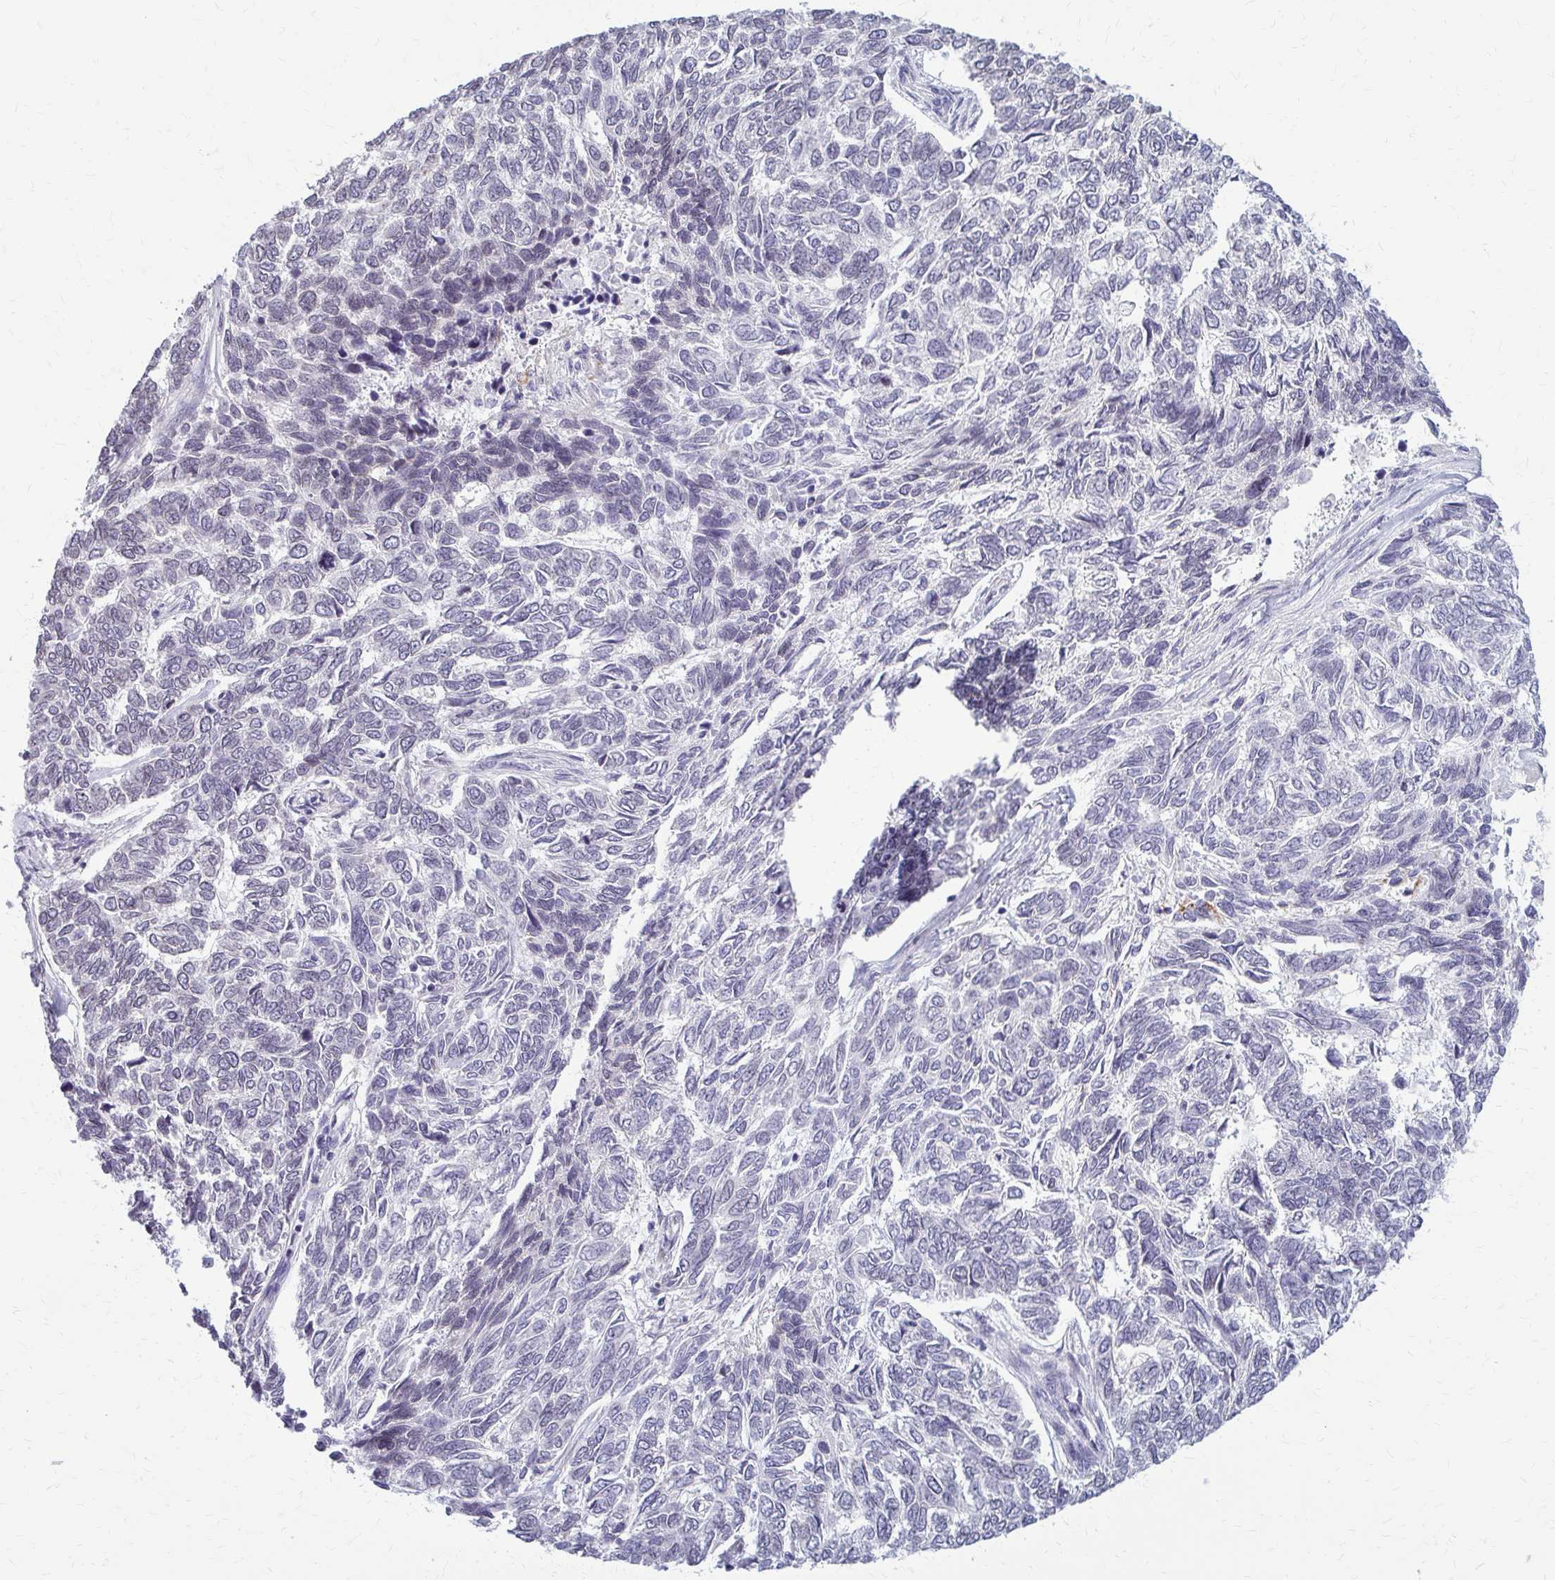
{"staining": {"intensity": "negative", "quantity": "none", "location": "none"}, "tissue": "skin cancer", "cell_type": "Tumor cells", "image_type": "cancer", "snomed": [{"axis": "morphology", "description": "Basal cell carcinoma"}, {"axis": "topography", "description": "Skin"}], "caption": "The histopathology image demonstrates no significant staining in tumor cells of skin basal cell carcinoma.", "gene": "MCRIP2", "patient": {"sex": "female", "age": 65}}